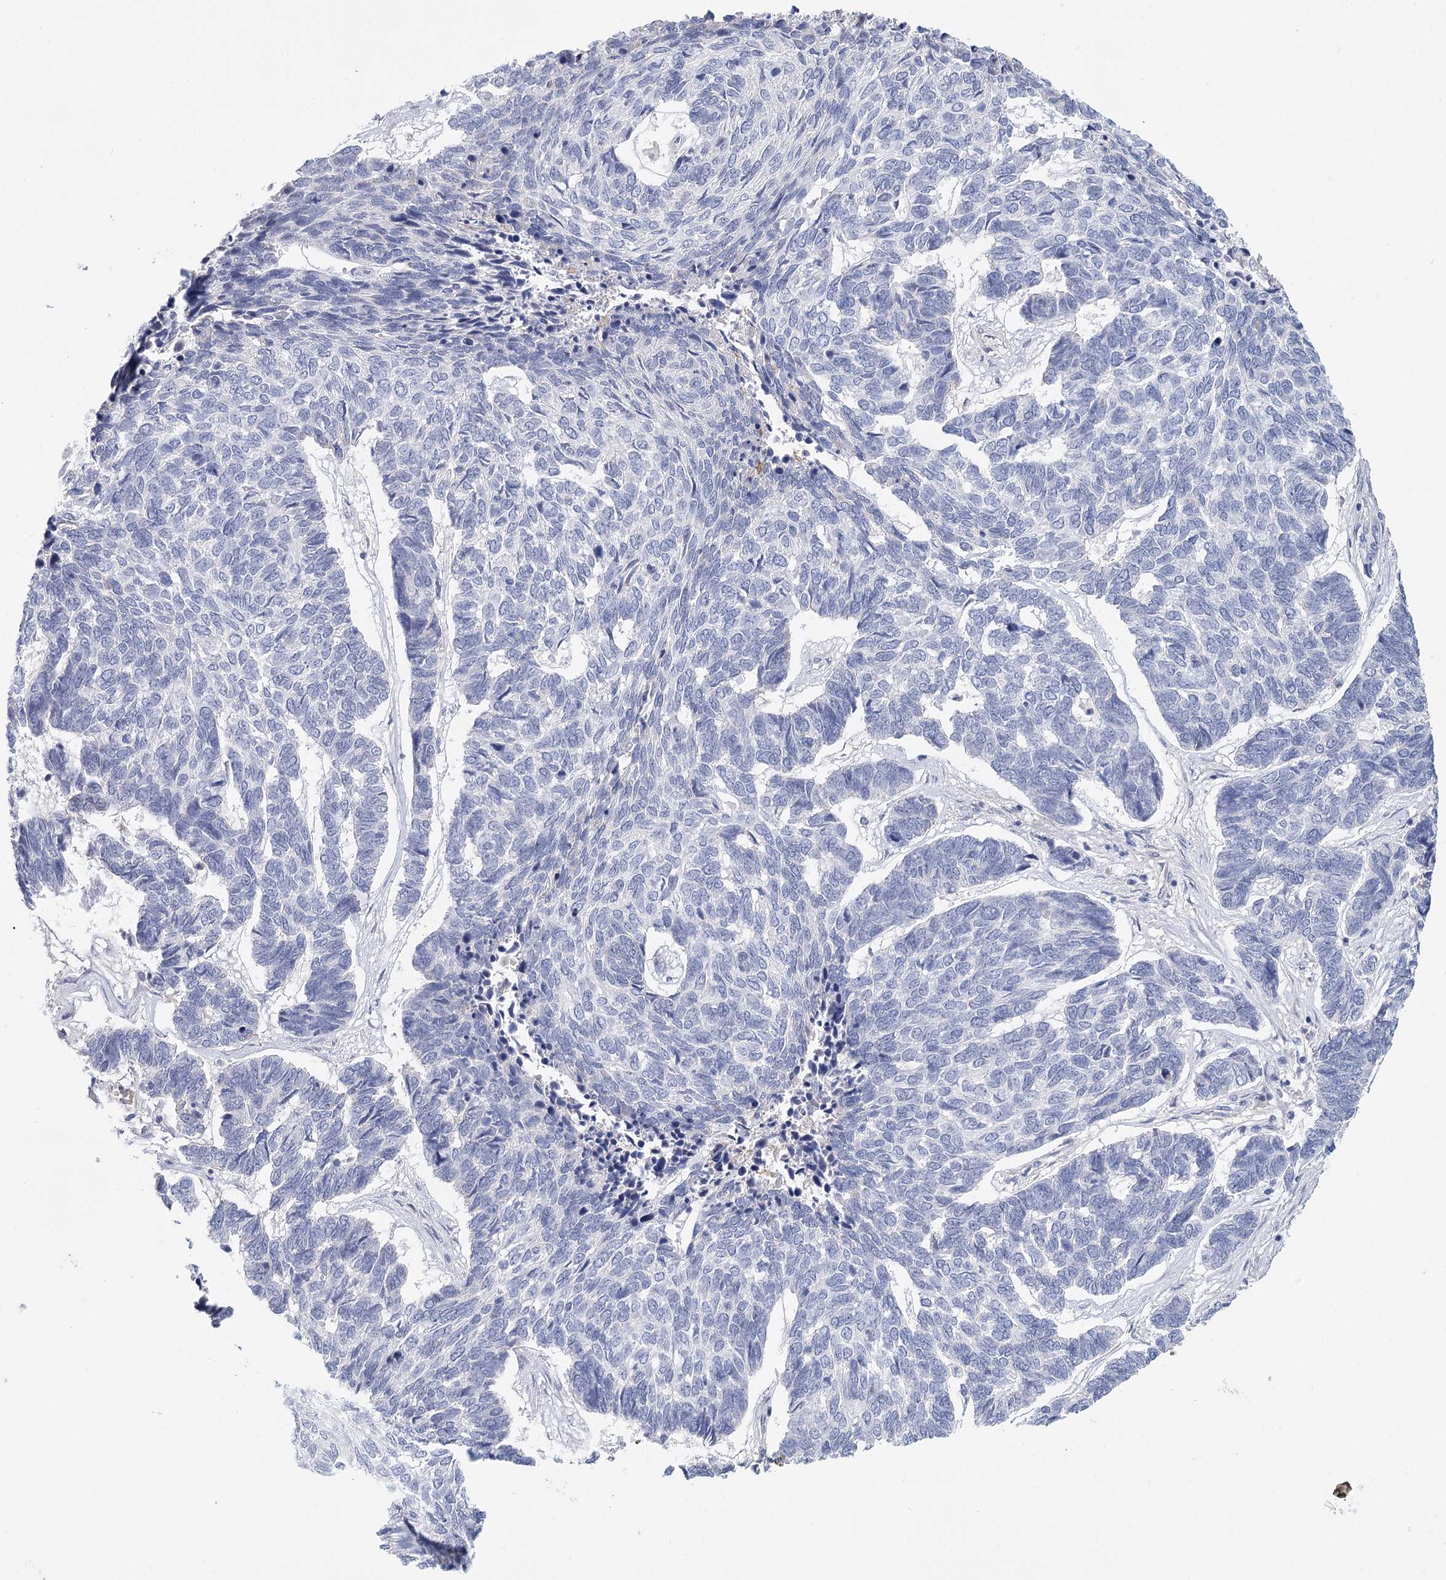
{"staining": {"intensity": "negative", "quantity": "none", "location": "none"}, "tissue": "skin cancer", "cell_type": "Tumor cells", "image_type": "cancer", "snomed": [{"axis": "morphology", "description": "Basal cell carcinoma"}, {"axis": "topography", "description": "Skin"}], "caption": "The image shows no staining of tumor cells in basal cell carcinoma (skin).", "gene": "ARHGAP44", "patient": {"sex": "female", "age": 65}}